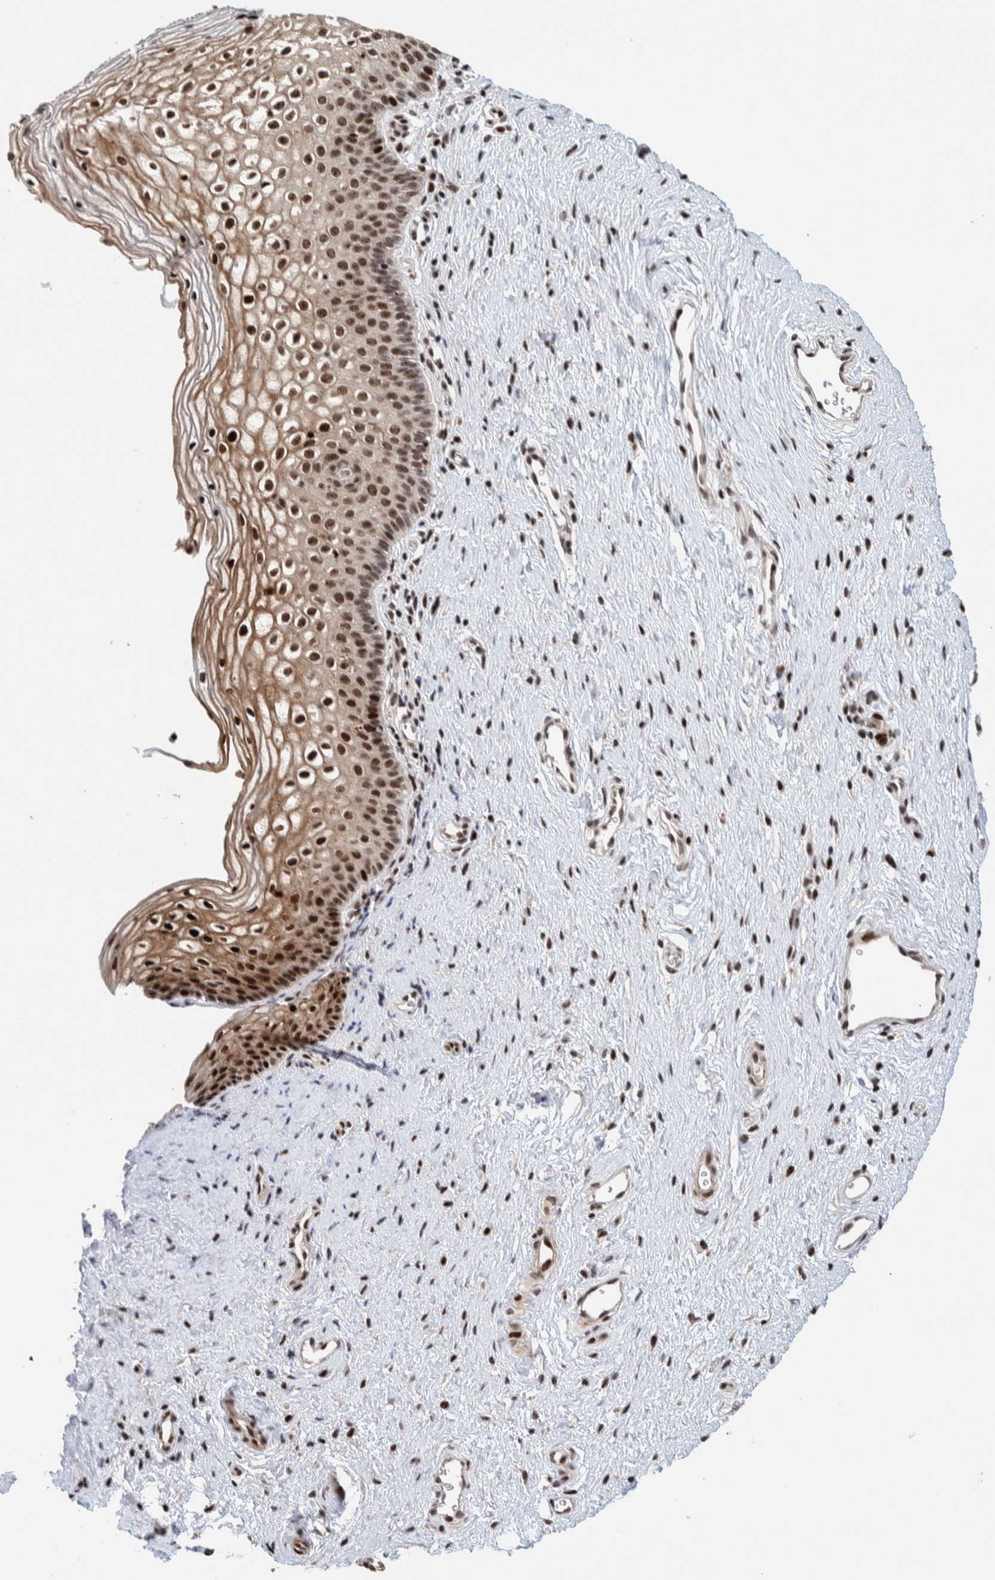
{"staining": {"intensity": "strong", "quantity": ">75%", "location": "nuclear"}, "tissue": "cervix", "cell_type": "Glandular cells", "image_type": "normal", "snomed": [{"axis": "morphology", "description": "Normal tissue, NOS"}, {"axis": "topography", "description": "Cervix"}], "caption": "DAB (3,3'-diaminobenzidine) immunohistochemical staining of unremarkable cervix demonstrates strong nuclear protein expression in approximately >75% of glandular cells.", "gene": "CHD4", "patient": {"sex": "female", "age": 27}}